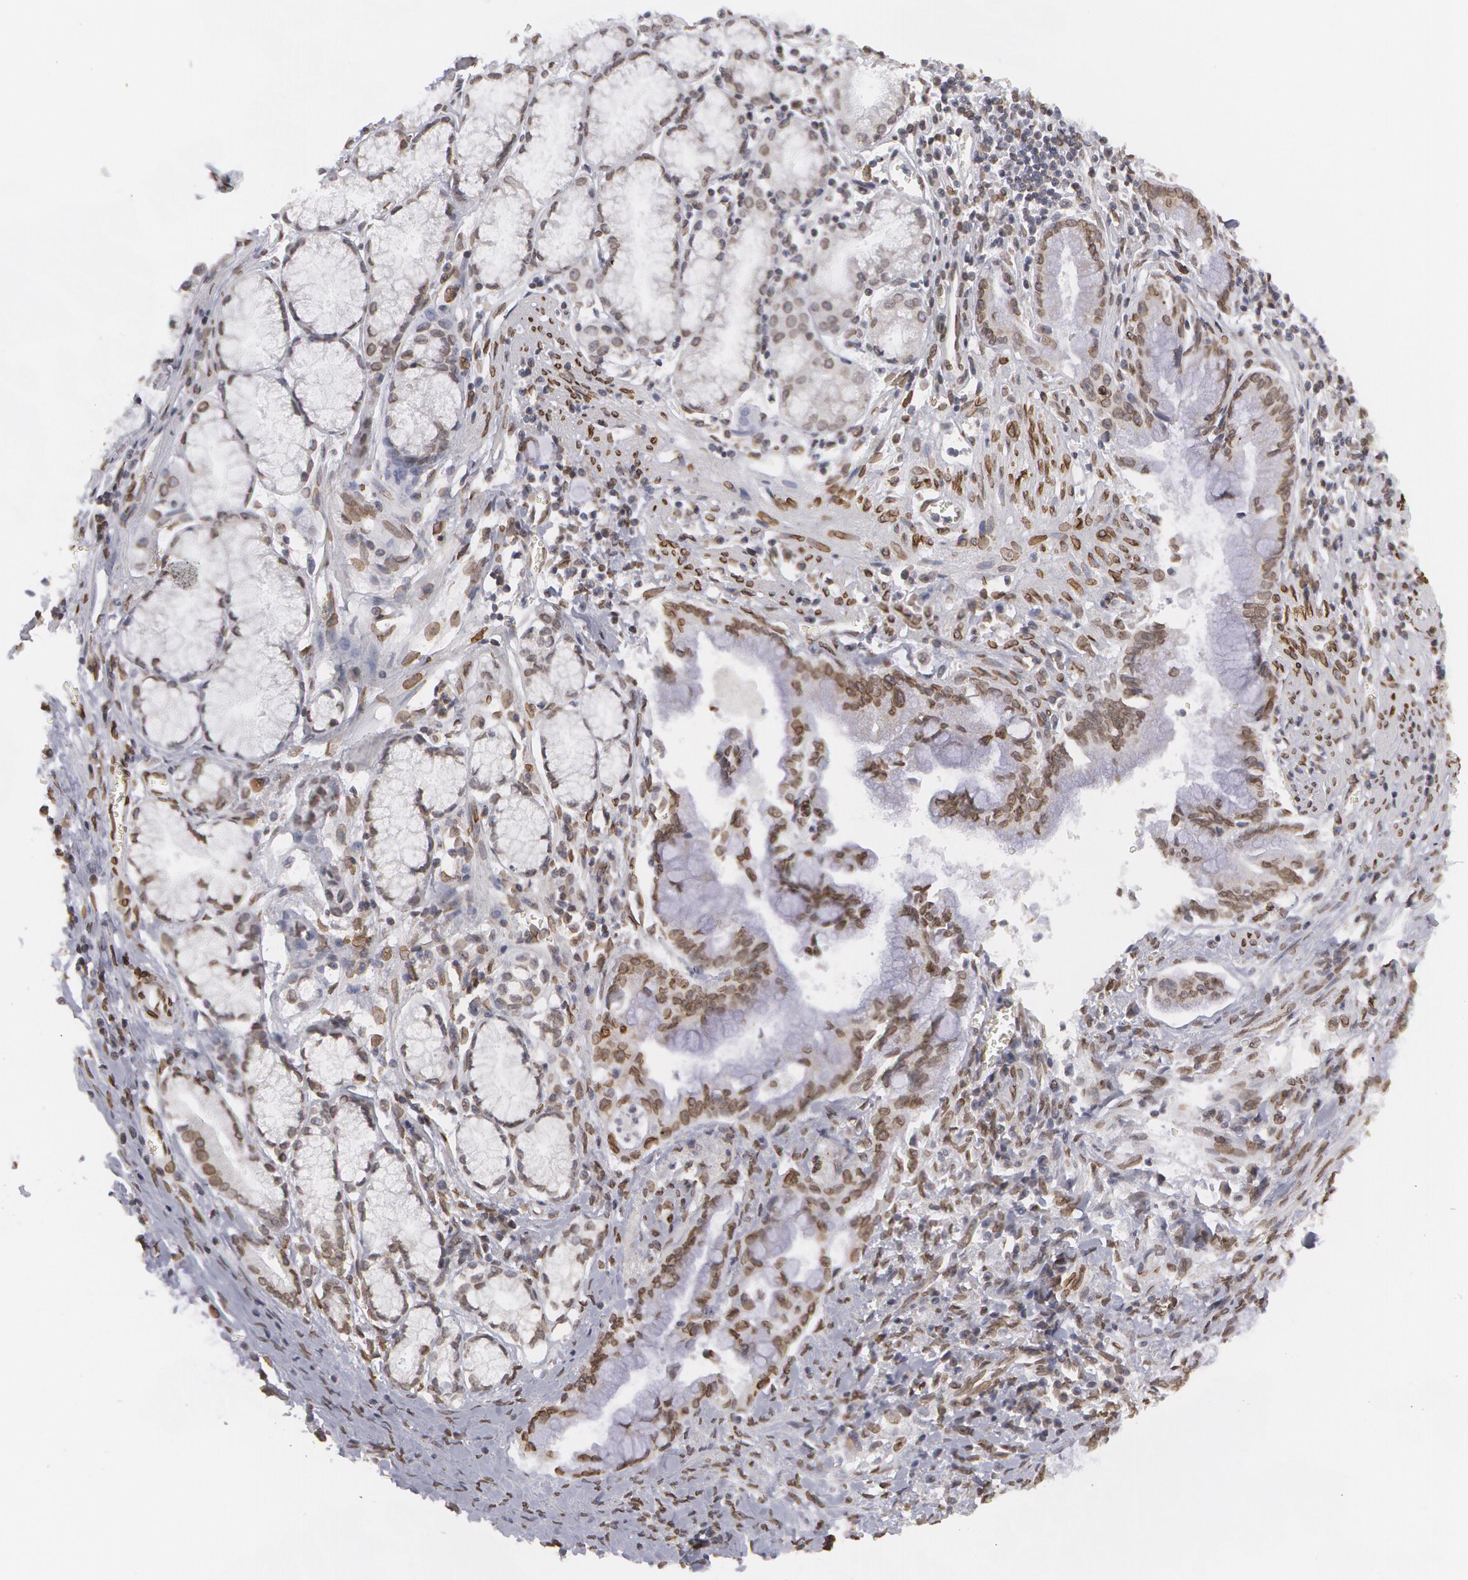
{"staining": {"intensity": "moderate", "quantity": ">75%", "location": "nuclear"}, "tissue": "pancreatic cancer", "cell_type": "Tumor cells", "image_type": "cancer", "snomed": [{"axis": "morphology", "description": "Adenocarcinoma, NOS"}, {"axis": "topography", "description": "Pancreas"}], "caption": "Protein staining reveals moderate nuclear expression in about >75% of tumor cells in adenocarcinoma (pancreatic). (DAB = brown stain, brightfield microscopy at high magnification).", "gene": "EMD", "patient": {"sex": "male", "age": 59}}